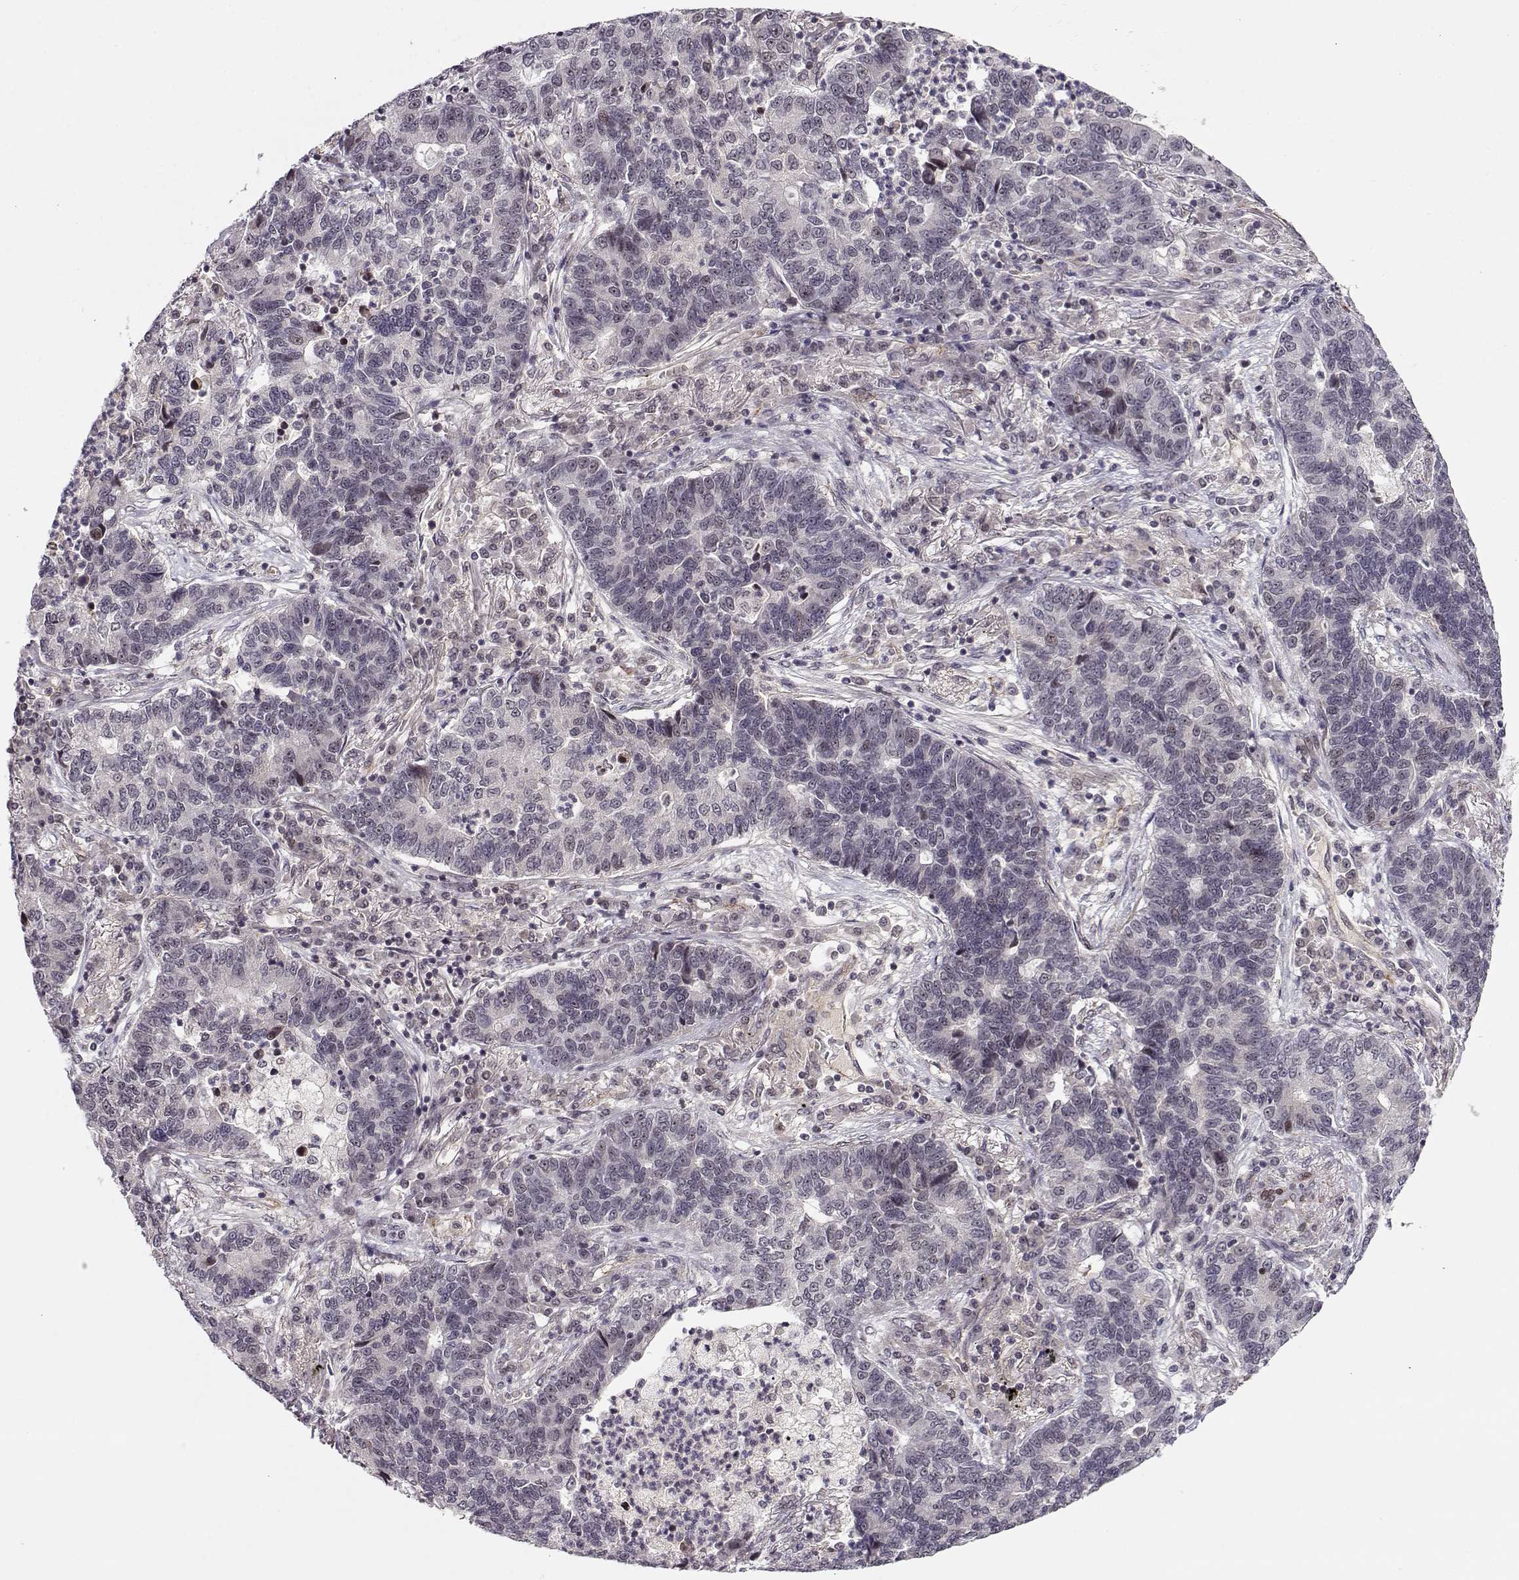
{"staining": {"intensity": "negative", "quantity": "none", "location": "none"}, "tissue": "lung cancer", "cell_type": "Tumor cells", "image_type": "cancer", "snomed": [{"axis": "morphology", "description": "Adenocarcinoma, NOS"}, {"axis": "topography", "description": "Lung"}], "caption": "Protein analysis of lung cancer exhibits no significant expression in tumor cells.", "gene": "CIR1", "patient": {"sex": "female", "age": 57}}